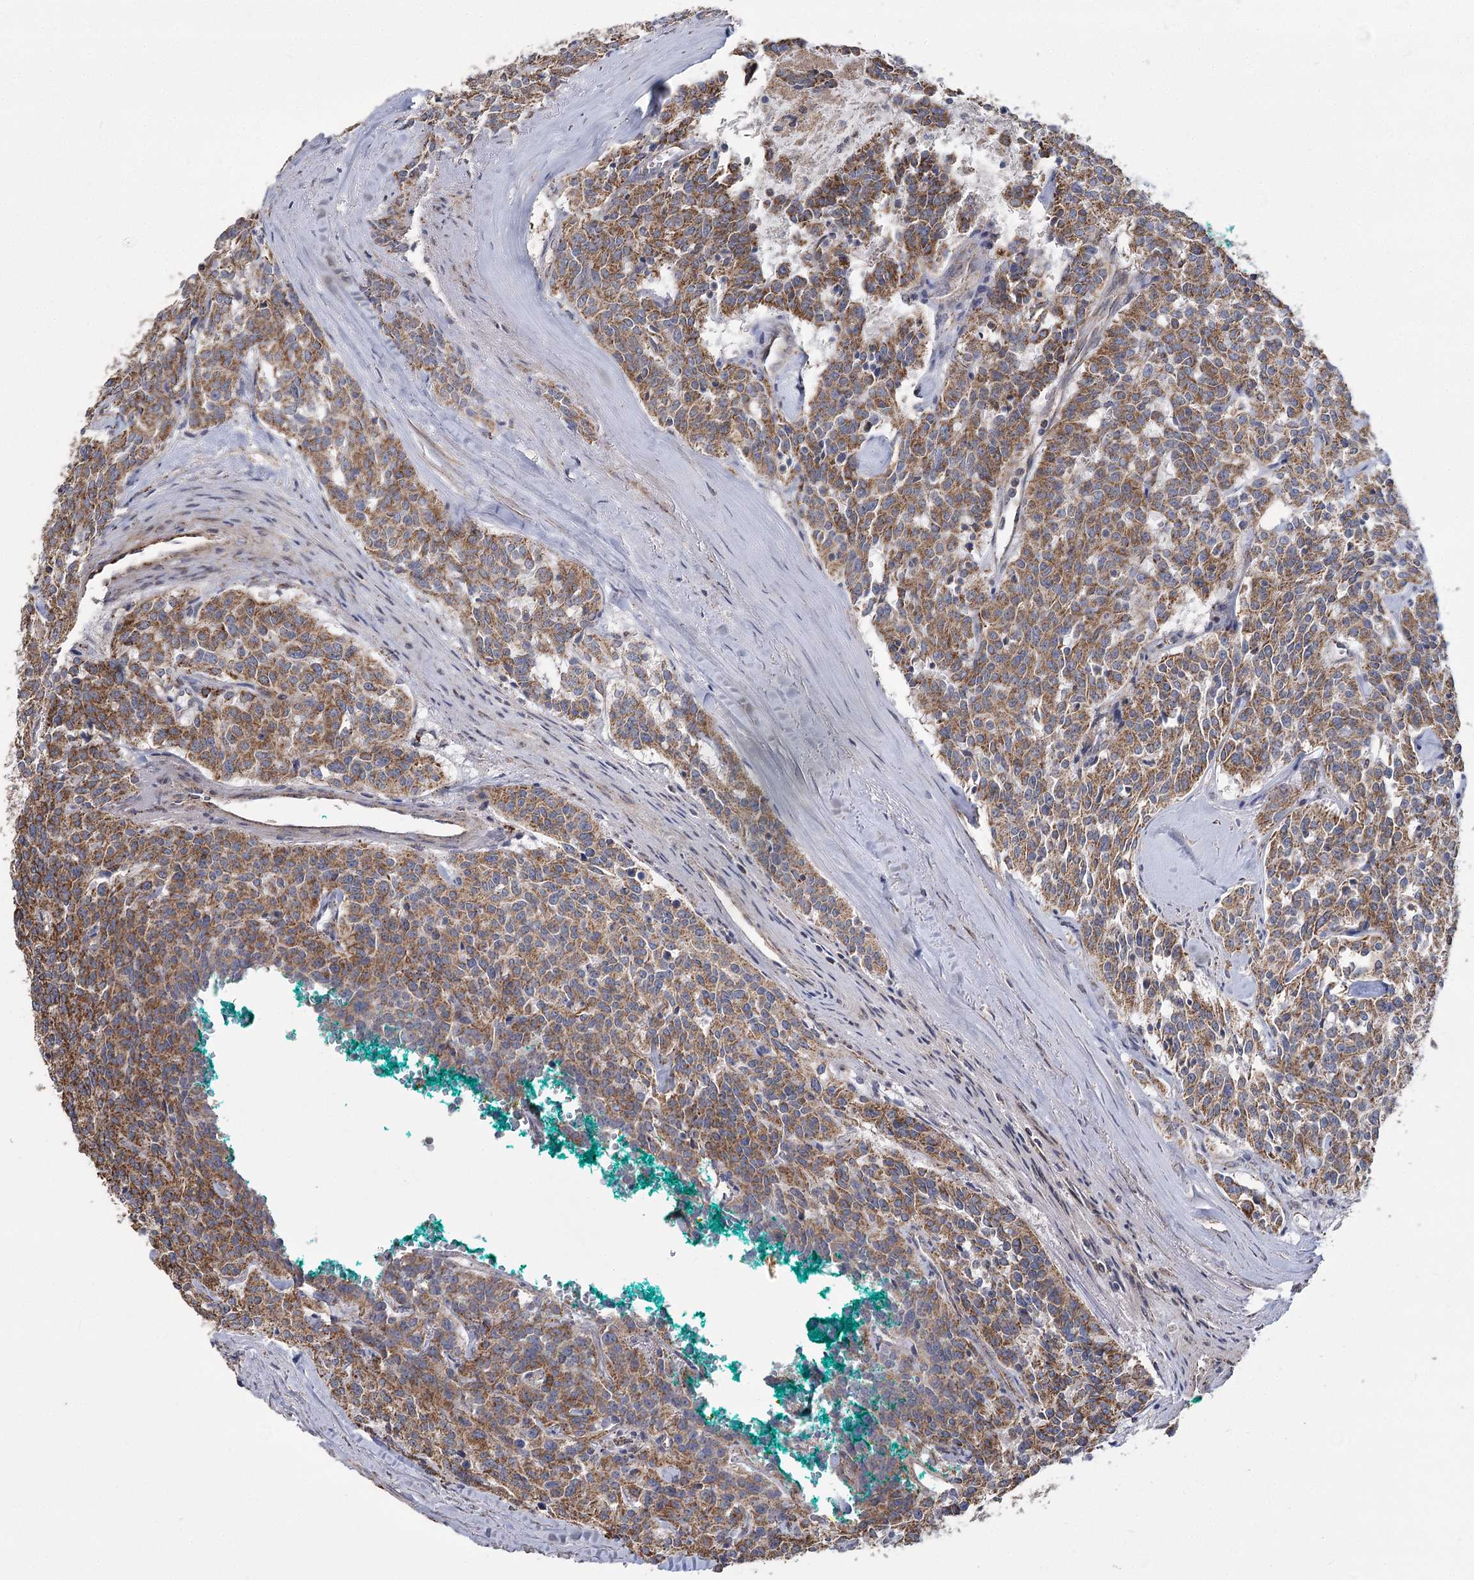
{"staining": {"intensity": "strong", "quantity": ">75%", "location": "cytoplasmic/membranous"}, "tissue": "carcinoid", "cell_type": "Tumor cells", "image_type": "cancer", "snomed": [{"axis": "morphology", "description": "Carcinoid, malignant, NOS"}, {"axis": "topography", "description": "Lung"}], "caption": "Carcinoid stained with a brown dye shows strong cytoplasmic/membranous positive expression in about >75% of tumor cells.", "gene": "RANBP3L", "patient": {"sex": "female", "age": 46}}